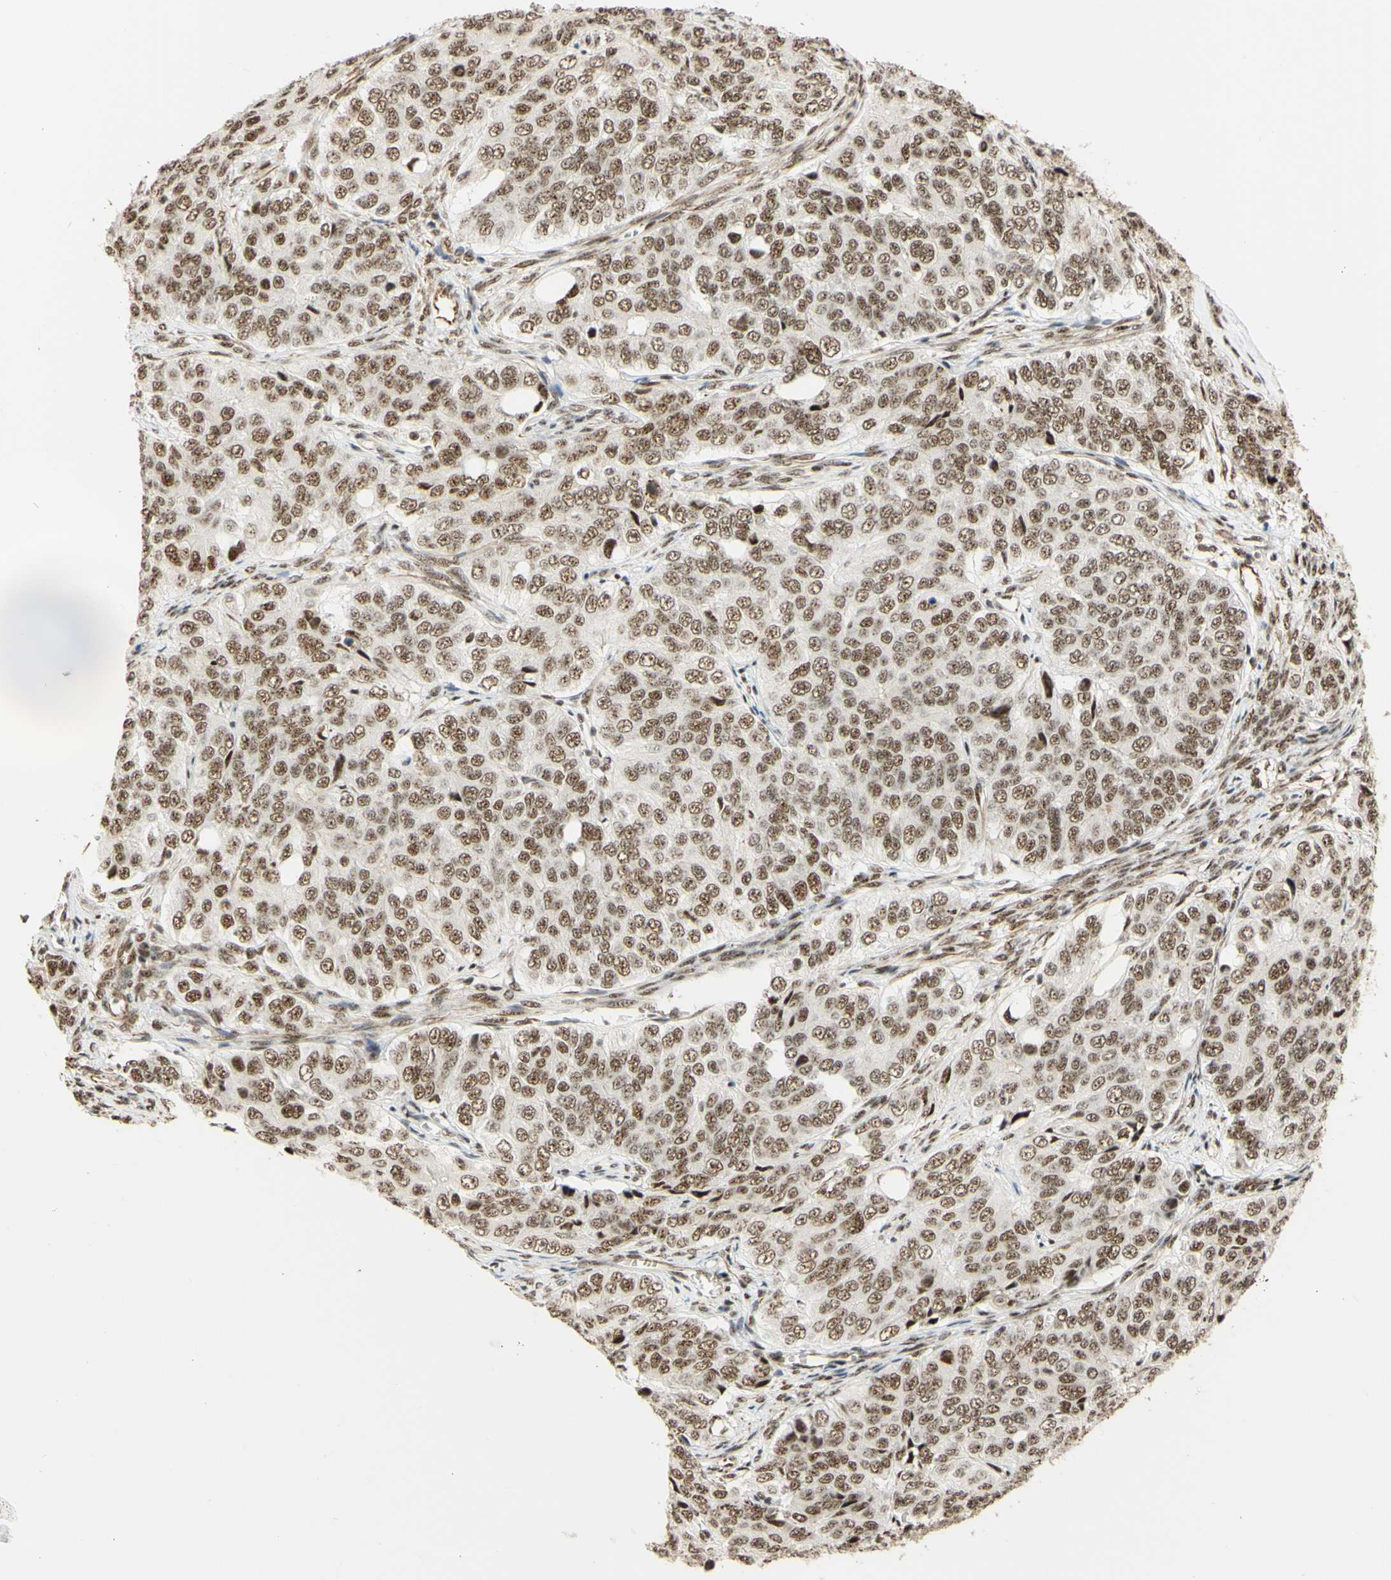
{"staining": {"intensity": "moderate", "quantity": ">75%", "location": "nuclear"}, "tissue": "ovarian cancer", "cell_type": "Tumor cells", "image_type": "cancer", "snomed": [{"axis": "morphology", "description": "Carcinoma, endometroid"}, {"axis": "topography", "description": "Ovary"}], "caption": "Immunohistochemistry (DAB (3,3'-diaminobenzidine)) staining of ovarian endometroid carcinoma shows moderate nuclear protein positivity in about >75% of tumor cells. (Brightfield microscopy of DAB IHC at high magnification).", "gene": "SAP18", "patient": {"sex": "female", "age": 51}}